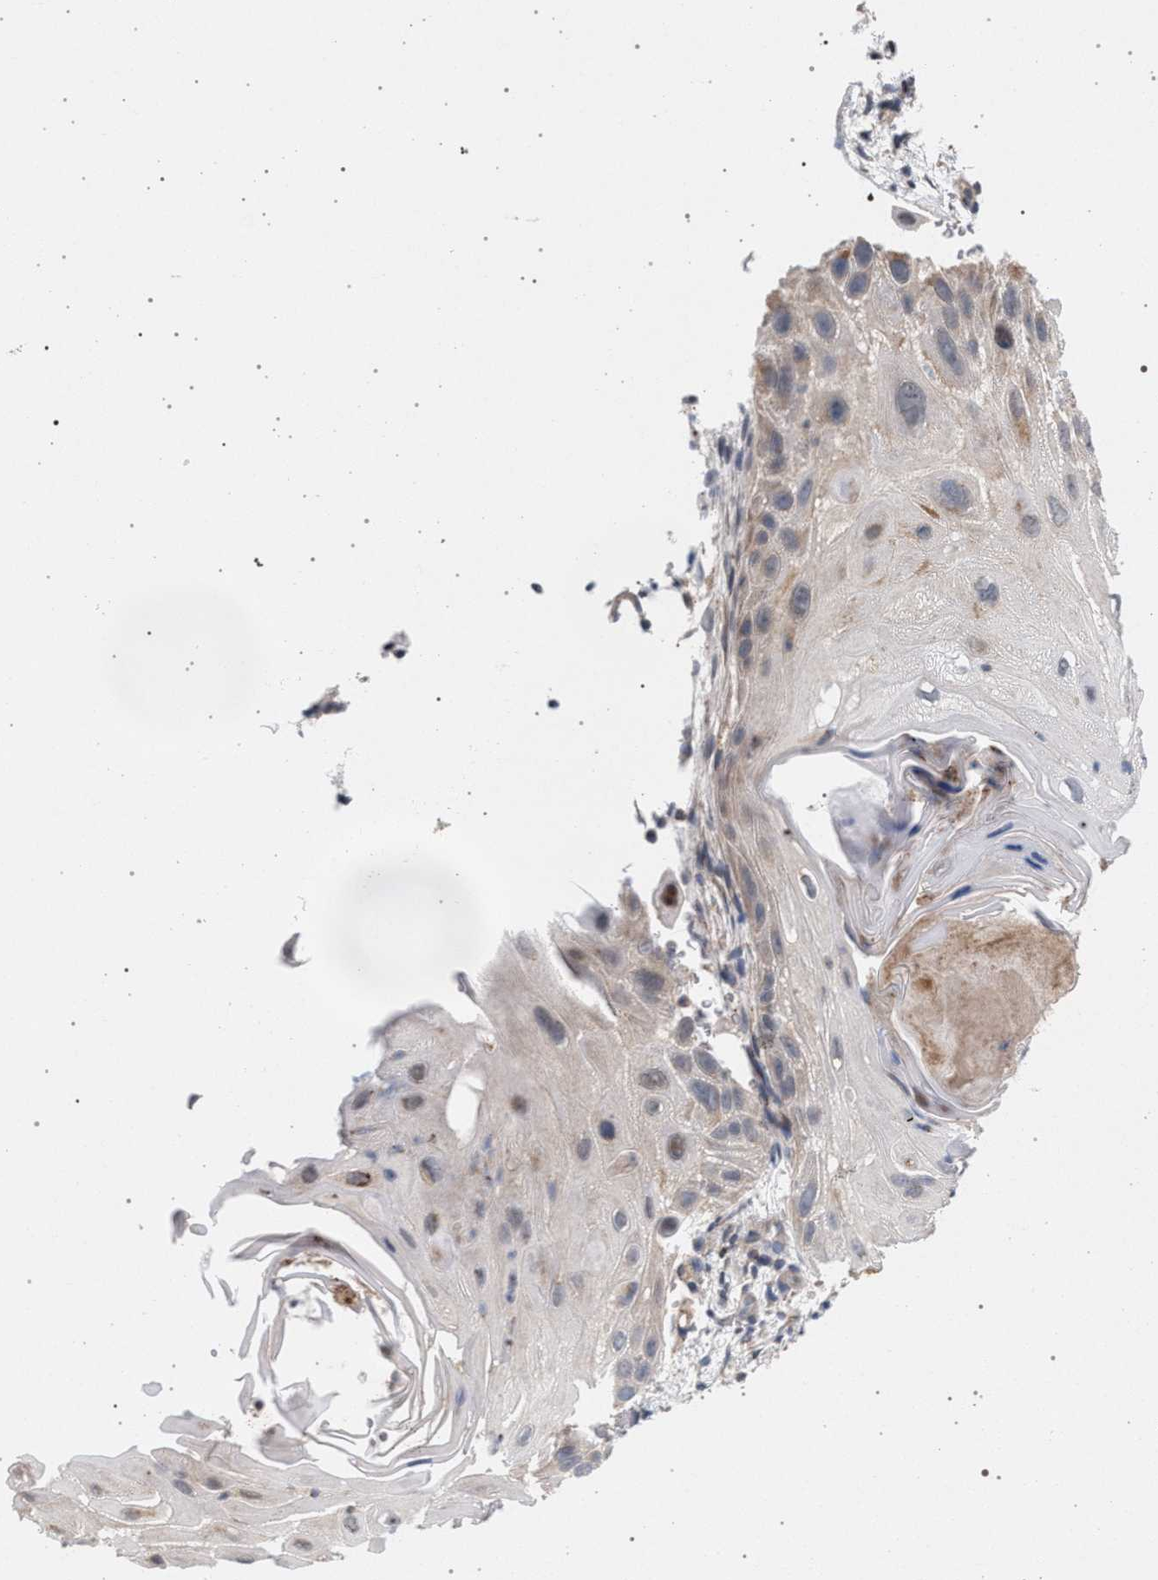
{"staining": {"intensity": "weak", "quantity": "<25%", "location": "cytoplasmic/membranous"}, "tissue": "skin cancer", "cell_type": "Tumor cells", "image_type": "cancer", "snomed": [{"axis": "morphology", "description": "Squamous cell carcinoma, NOS"}, {"axis": "topography", "description": "Skin"}], "caption": "Protein analysis of squamous cell carcinoma (skin) displays no significant positivity in tumor cells.", "gene": "ARPC5L", "patient": {"sex": "female", "age": 77}}